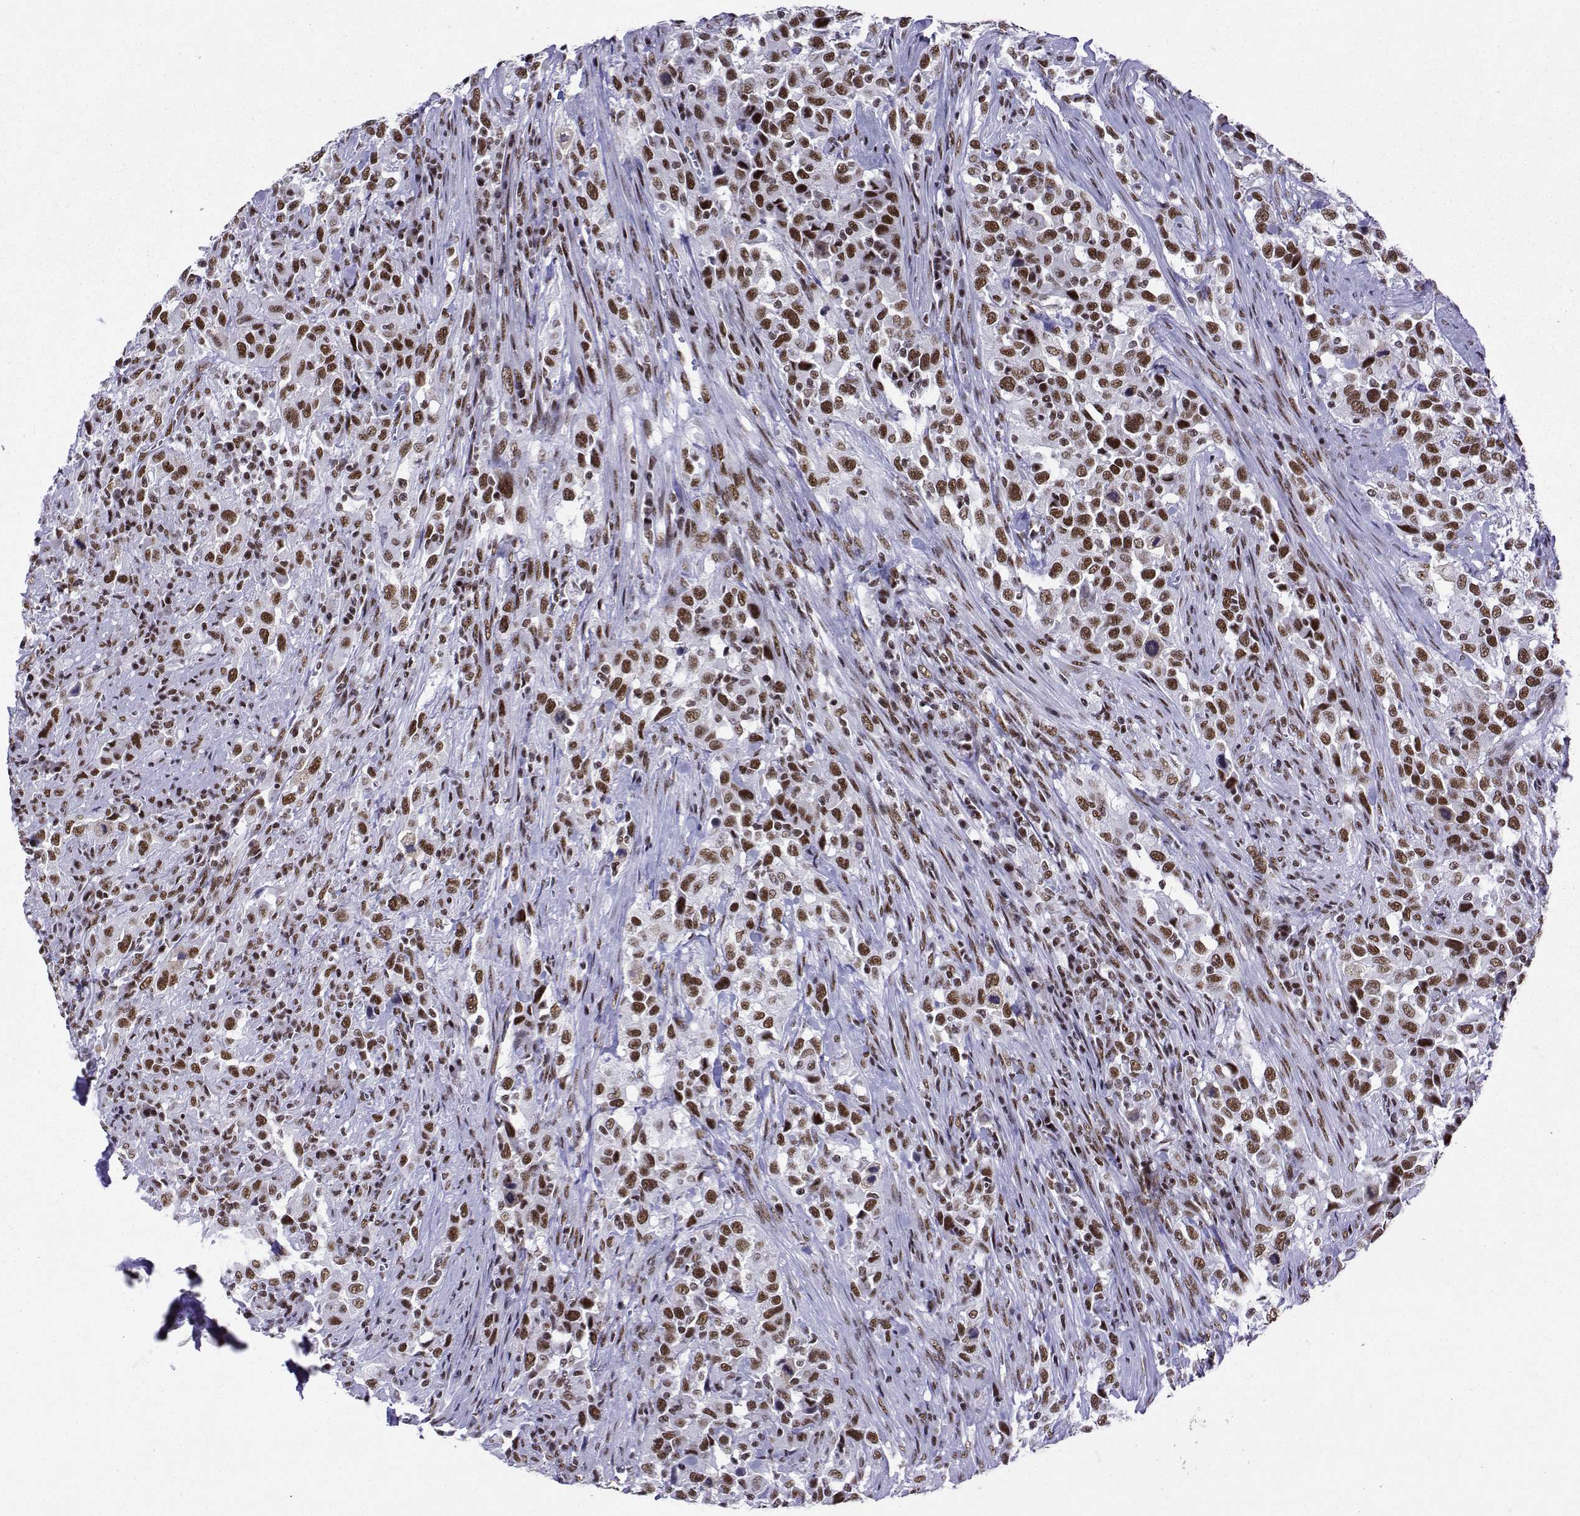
{"staining": {"intensity": "strong", "quantity": "<25%", "location": "nuclear"}, "tissue": "urothelial cancer", "cell_type": "Tumor cells", "image_type": "cancer", "snomed": [{"axis": "morphology", "description": "Urothelial carcinoma, NOS"}, {"axis": "morphology", "description": "Urothelial carcinoma, High grade"}, {"axis": "topography", "description": "Urinary bladder"}], "caption": "A brown stain highlights strong nuclear staining of a protein in human transitional cell carcinoma tumor cells. (DAB (3,3'-diaminobenzidine) IHC, brown staining for protein, blue staining for nuclei).", "gene": "SNRPB2", "patient": {"sex": "female", "age": 64}}